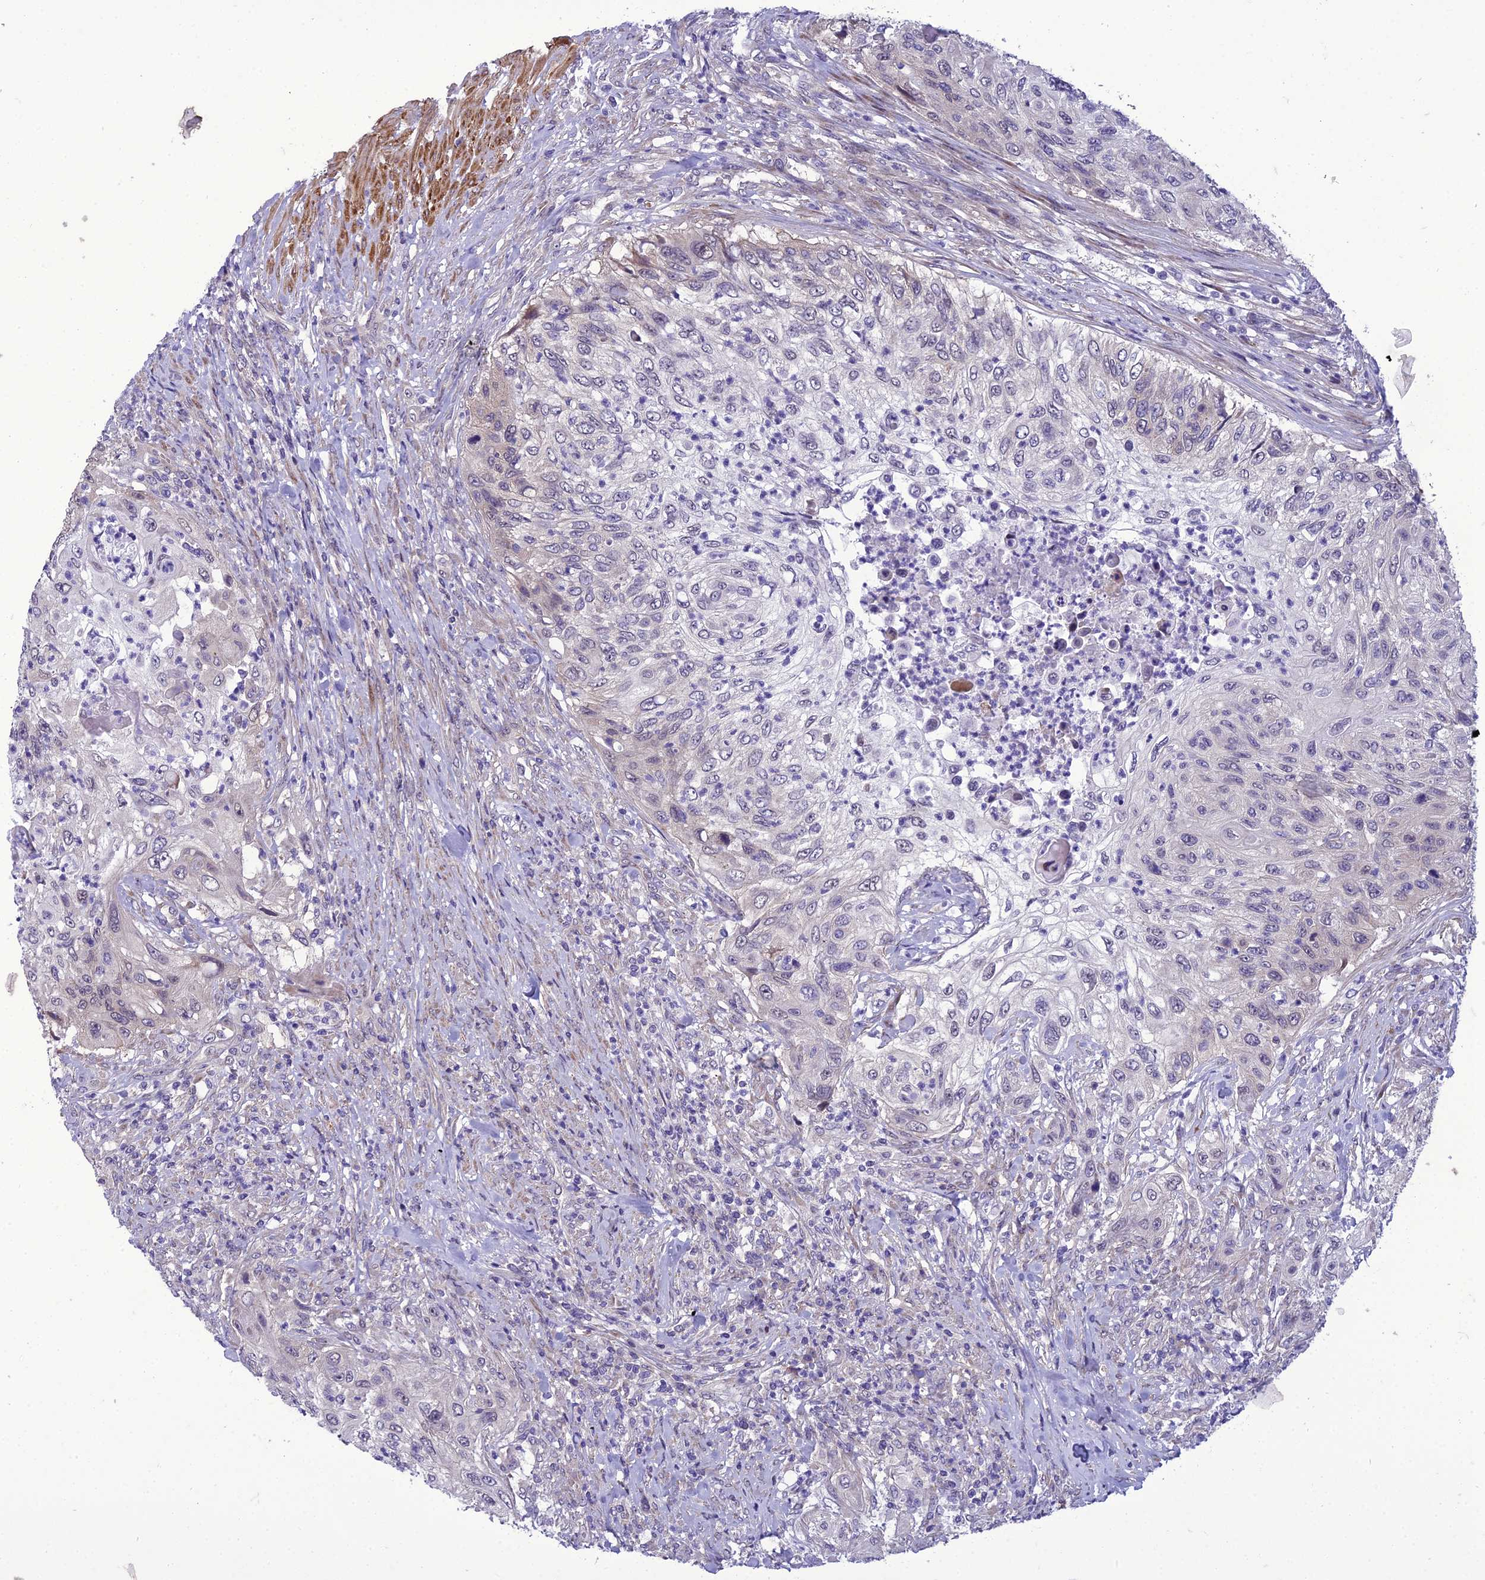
{"staining": {"intensity": "negative", "quantity": "none", "location": "none"}, "tissue": "urothelial cancer", "cell_type": "Tumor cells", "image_type": "cancer", "snomed": [{"axis": "morphology", "description": "Urothelial carcinoma, High grade"}, {"axis": "topography", "description": "Urinary bladder"}], "caption": "This is an immunohistochemistry (IHC) photomicrograph of urothelial cancer. There is no positivity in tumor cells.", "gene": "GAB4", "patient": {"sex": "female", "age": 60}}